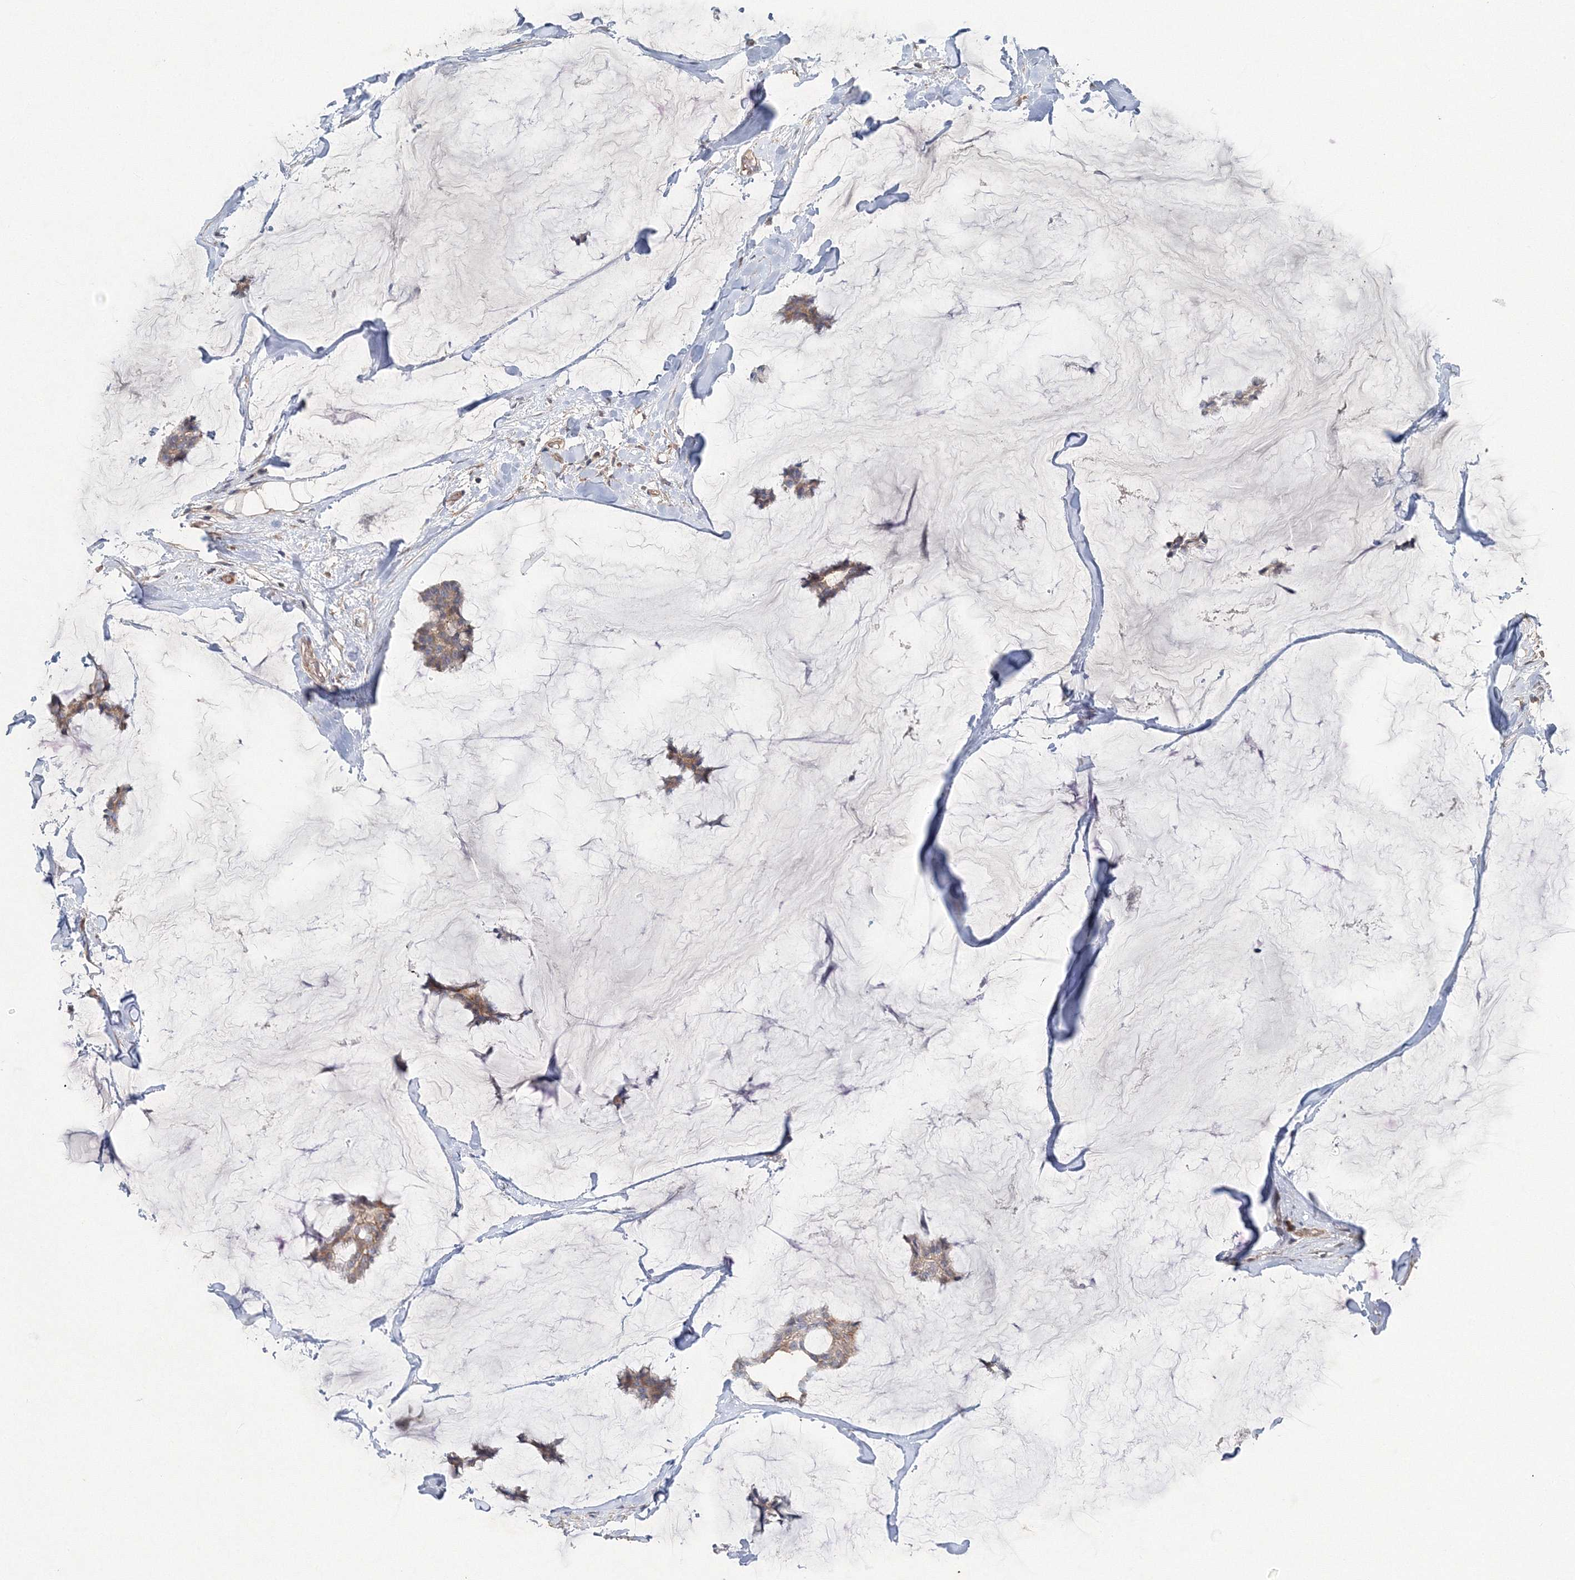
{"staining": {"intensity": "weak", "quantity": ">75%", "location": "cytoplasmic/membranous"}, "tissue": "breast cancer", "cell_type": "Tumor cells", "image_type": "cancer", "snomed": [{"axis": "morphology", "description": "Duct carcinoma"}, {"axis": "topography", "description": "Breast"}], "caption": "A high-resolution micrograph shows IHC staining of breast cancer (invasive ductal carcinoma), which displays weak cytoplasmic/membranous positivity in about >75% of tumor cells.", "gene": "NALF2", "patient": {"sex": "female", "age": 93}}